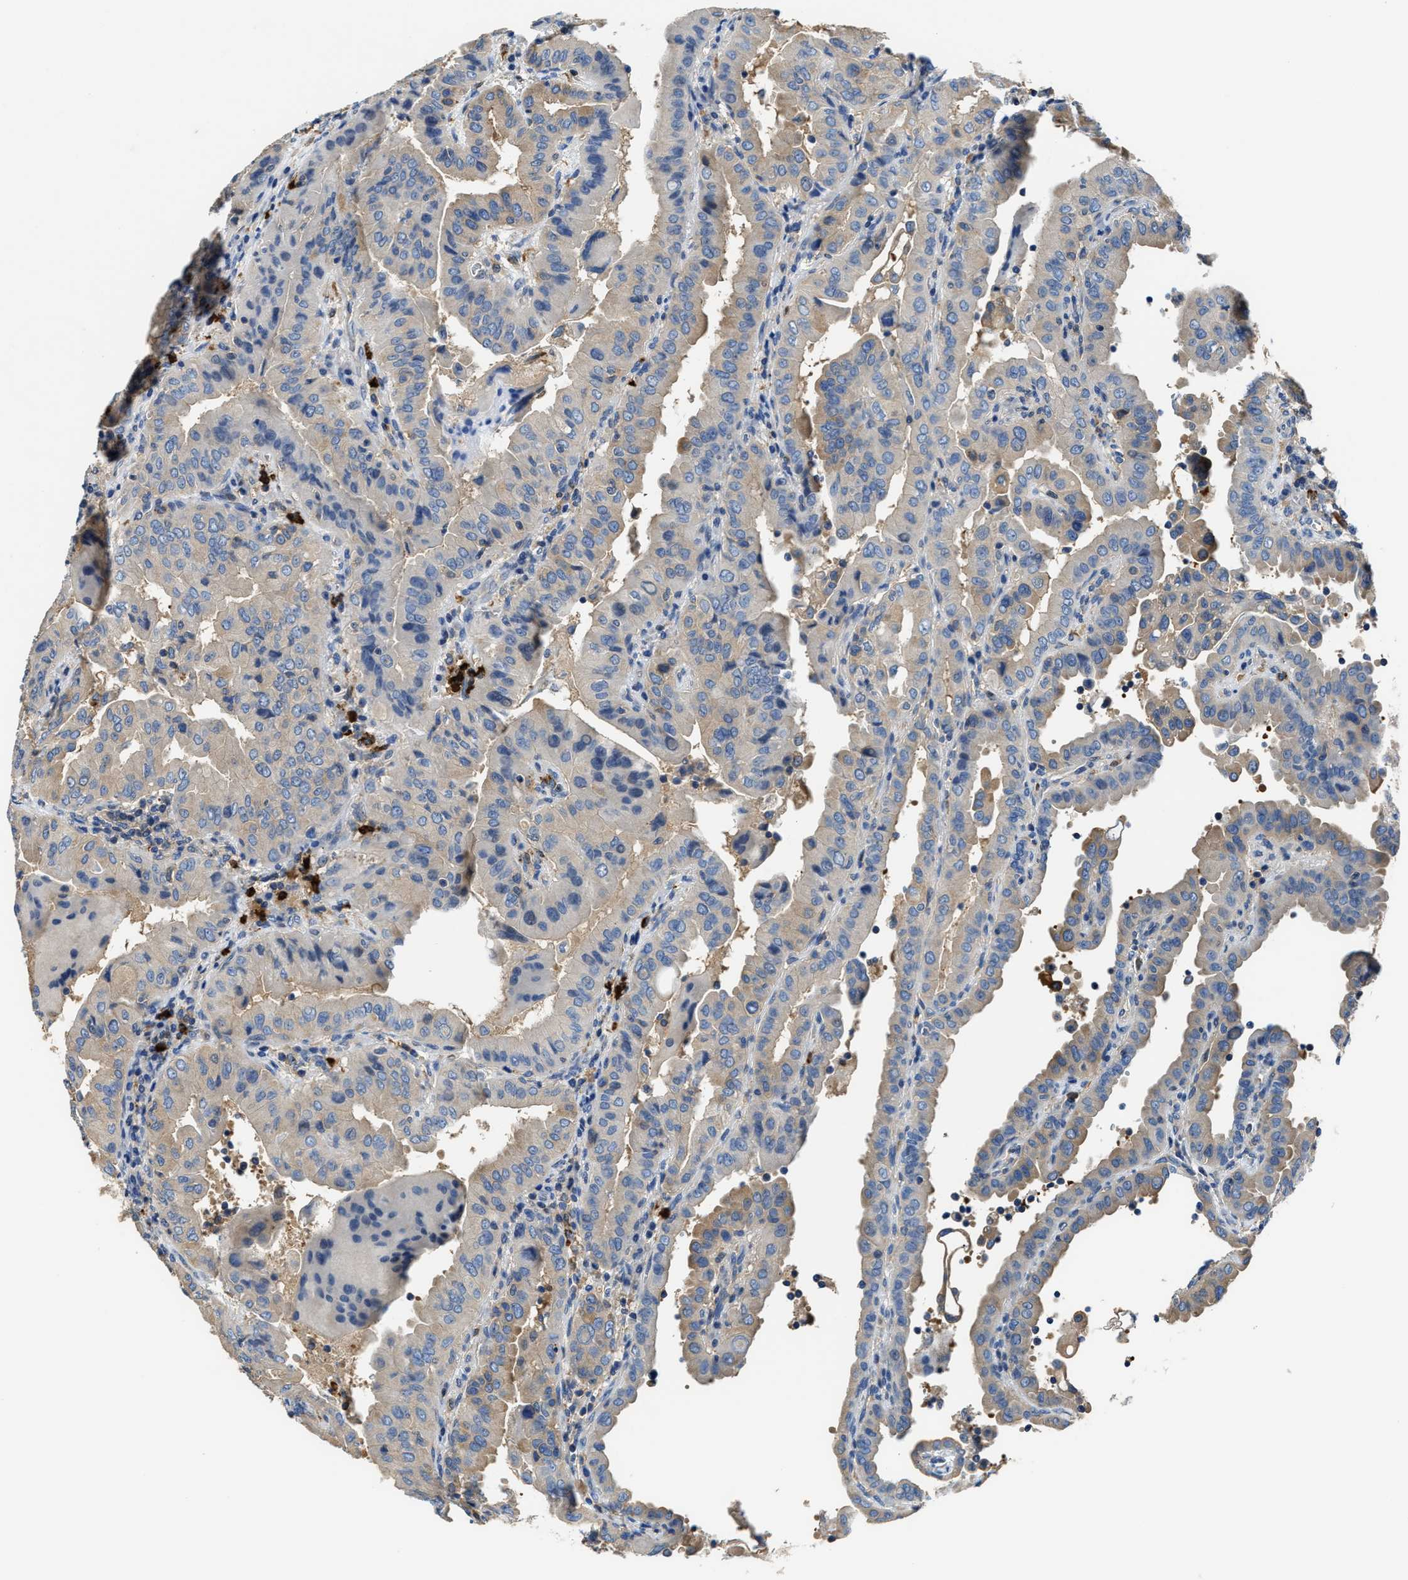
{"staining": {"intensity": "weak", "quantity": "25%-75%", "location": "cytoplasmic/membranous"}, "tissue": "thyroid cancer", "cell_type": "Tumor cells", "image_type": "cancer", "snomed": [{"axis": "morphology", "description": "Papillary adenocarcinoma, NOS"}, {"axis": "topography", "description": "Thyroid gland"}], "caption": "Human thyroid papillary adenocarcinoma stained with a protein marker reveals weak staining in tumor cells.", "gene": "TRAF6", "patient": {"sex": "male", "age": 33}}